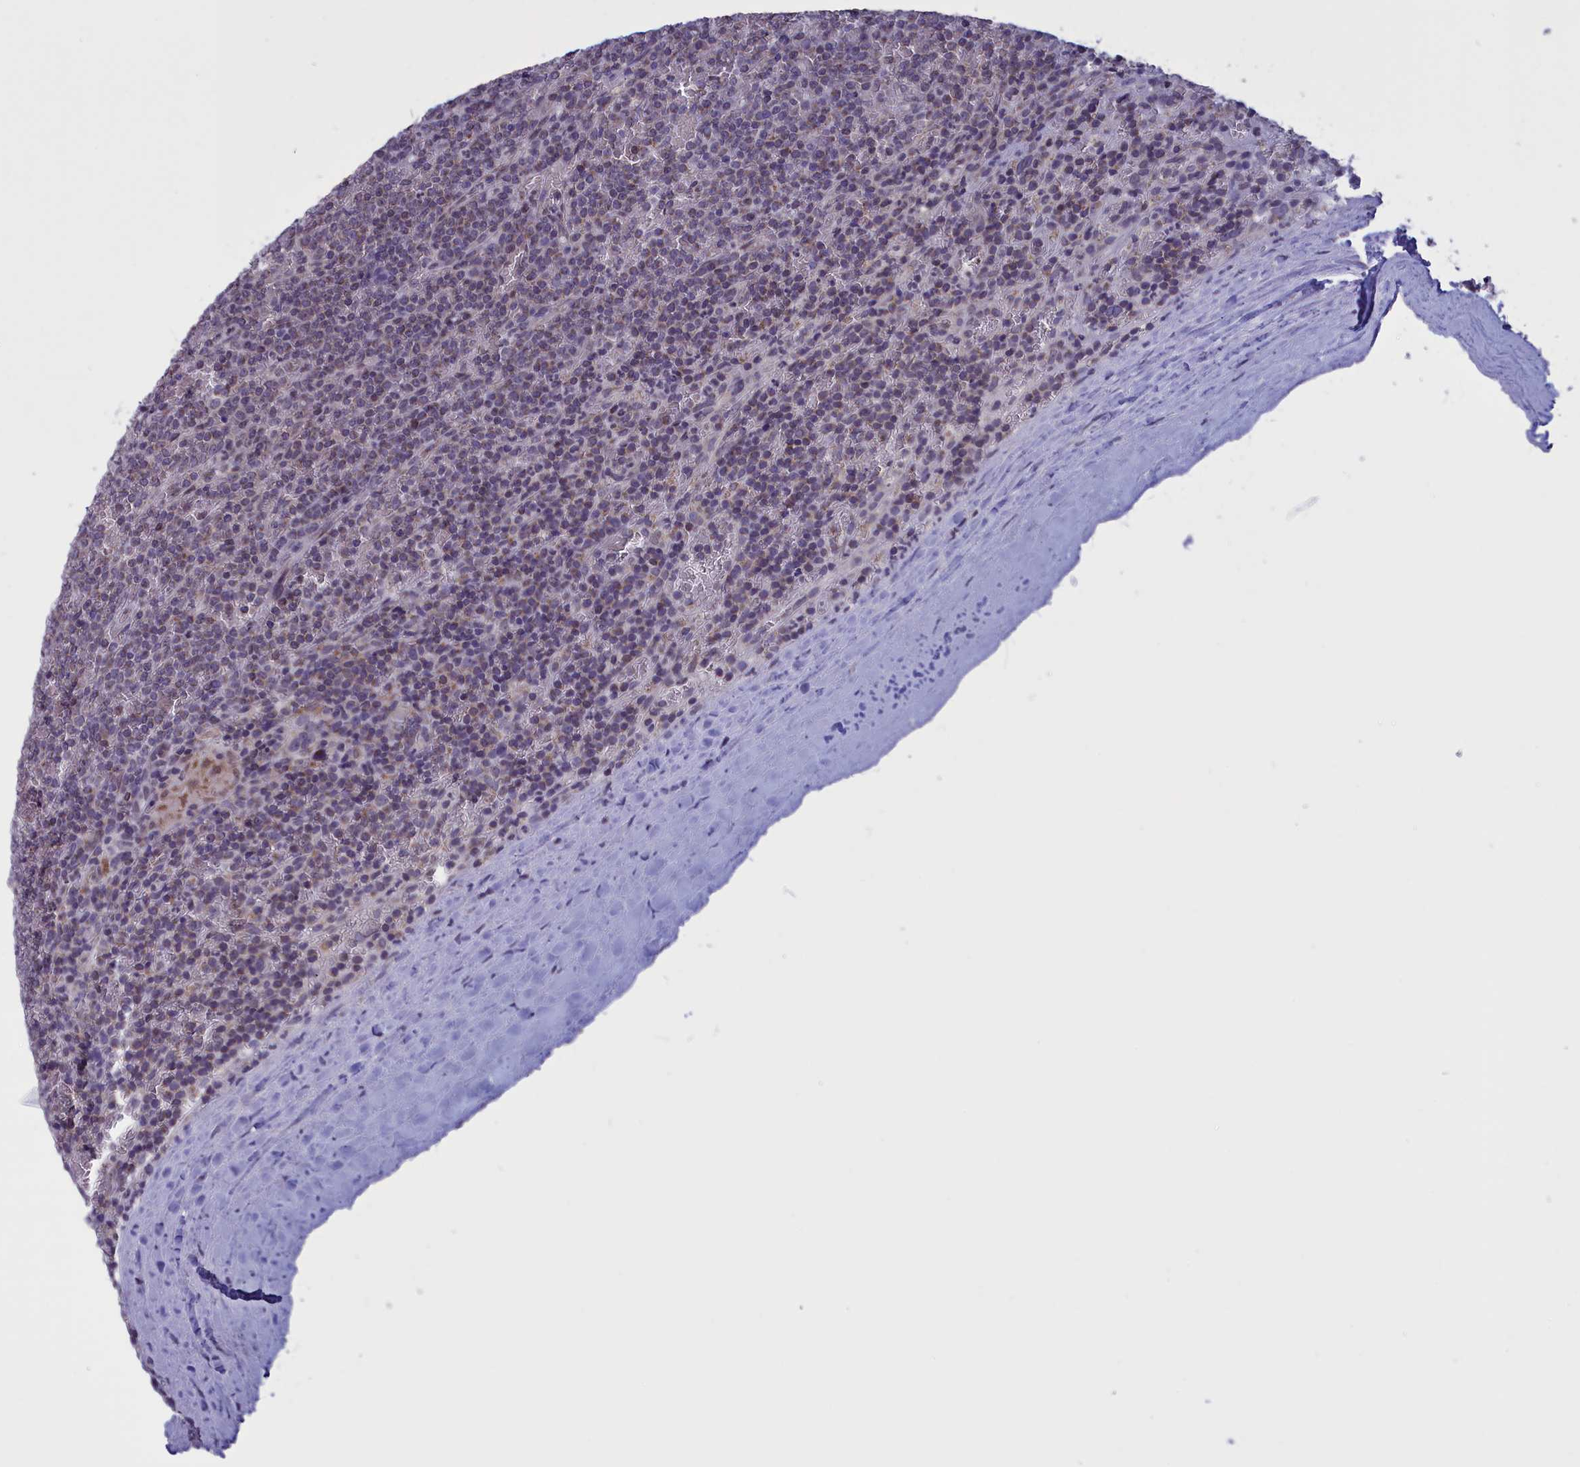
{"staining": {"intensity": "weak", "quantity": "<25%", "location": "cytoplasmic/membranous"}, "tissue": "lymphoma", "cell_type": "Tumor cells", "image_type": "cancer", "snomed": [{"axis": "morphology", "description": "Malignant lymphoma, non-Hodgkin's type, Low grade"}, {"axis": "topography", "description": "Spleen"}], "caption": "Immunohistochemistry (IHC) image of neoplastic tissue: lymphoma stained with DAB (3,3'-diaminobenzidine) exhibits no significant protein expression in tumor cells. The staining is performed using DAB (3,3'-diaminobenzidine) brown chromogen with nuclei counter-stained in using hematoxylin.", "gene": "PARS2", "patient": {"sex": "female", "age": 19}}